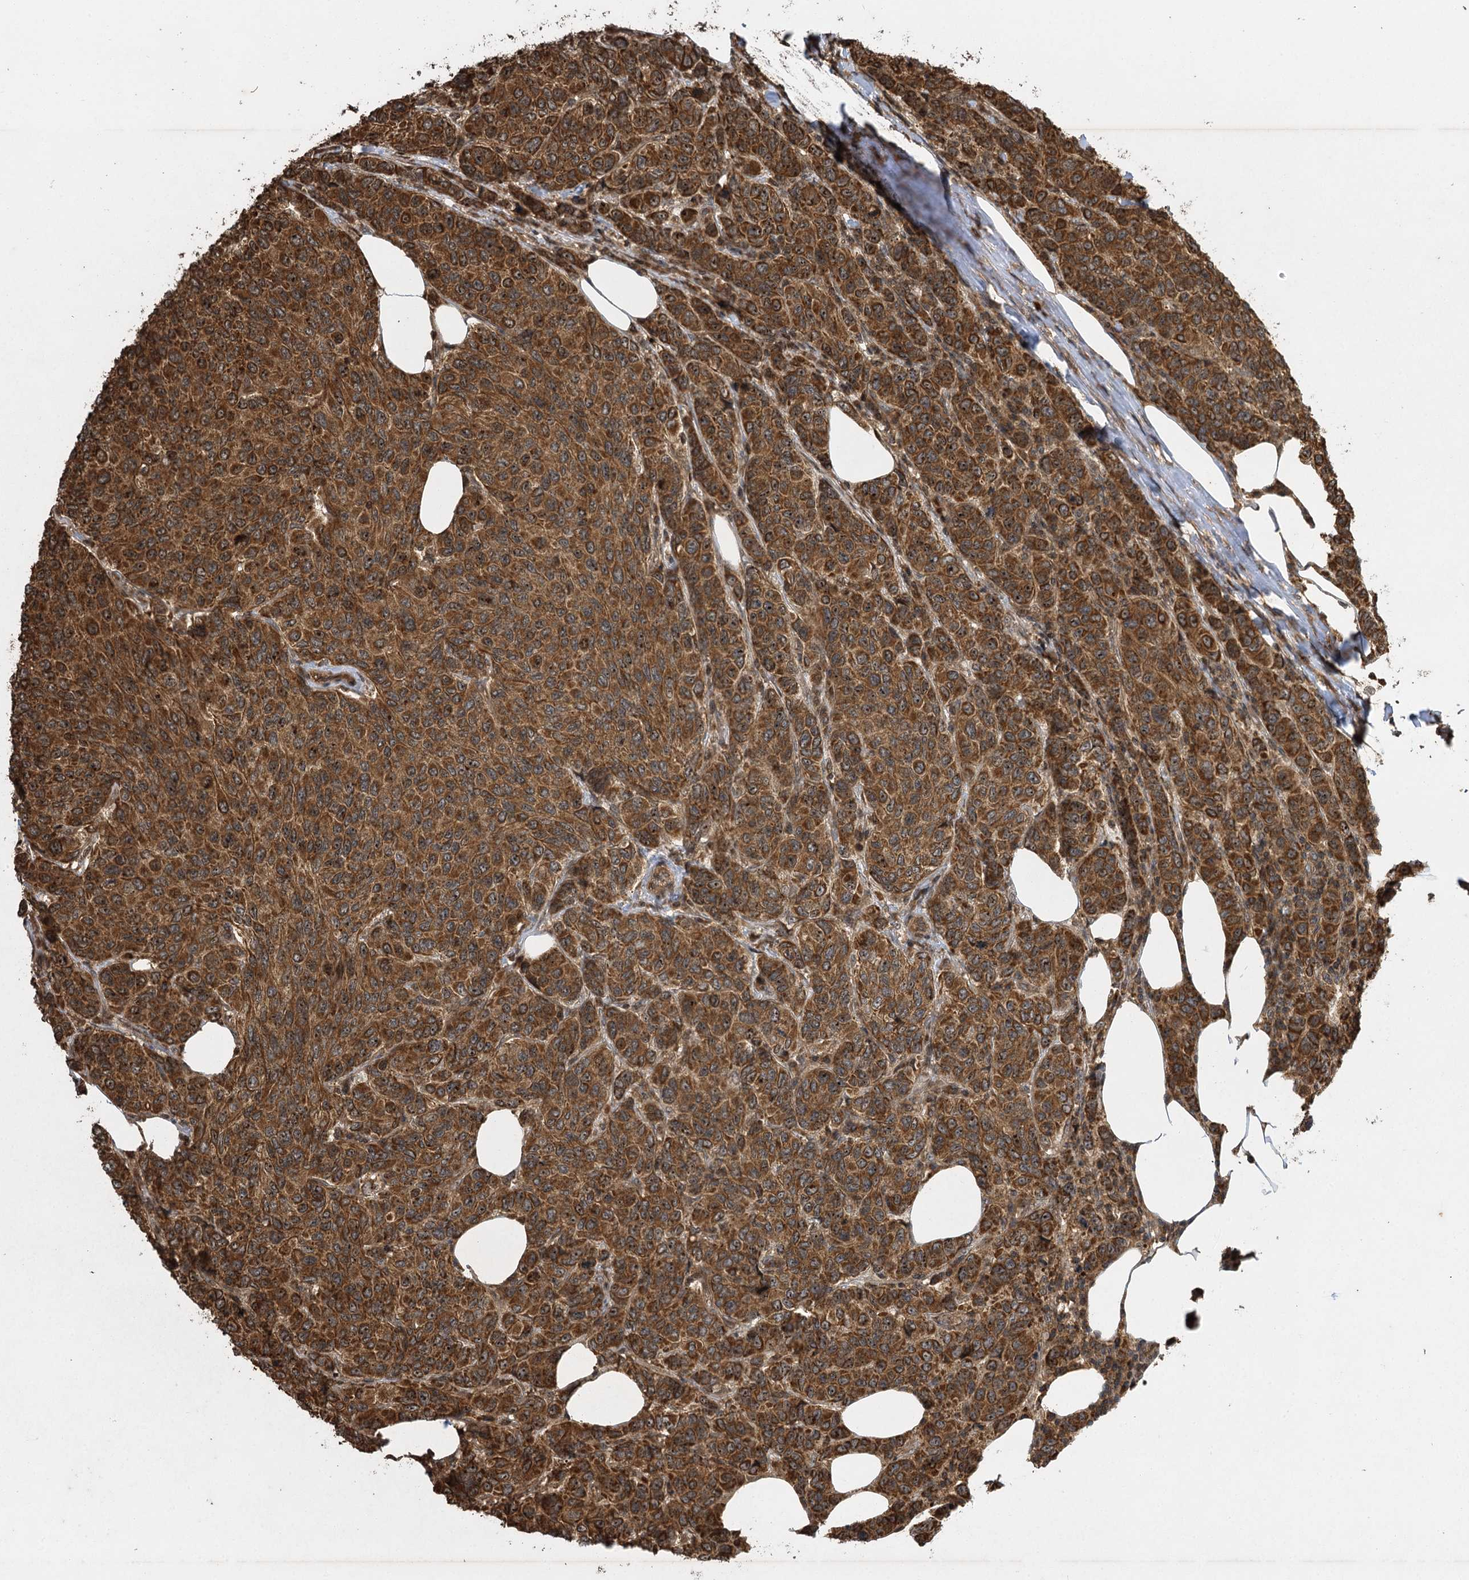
{"staining": {"intensity": "strong", "quantity": ">75%", "location": "cytoplasmic/membranous,nuclear"}, "tissue": "breast cancer", "cell_type": "Tumor cells", "image_type": "cancer", "snomed": [{"axis": "morphology", "description": "Duct carcinoma"}, {"axis": "topography", "description": "Breast"}], "caption": "The micrograph reveals a brown stain indicating the presence of a protein in the cytoplasmic/membranous and nuclear of tumor cells in breast cancer.", "gene": "IL11RA", "patient": {"sex": "female", "age": 55}}